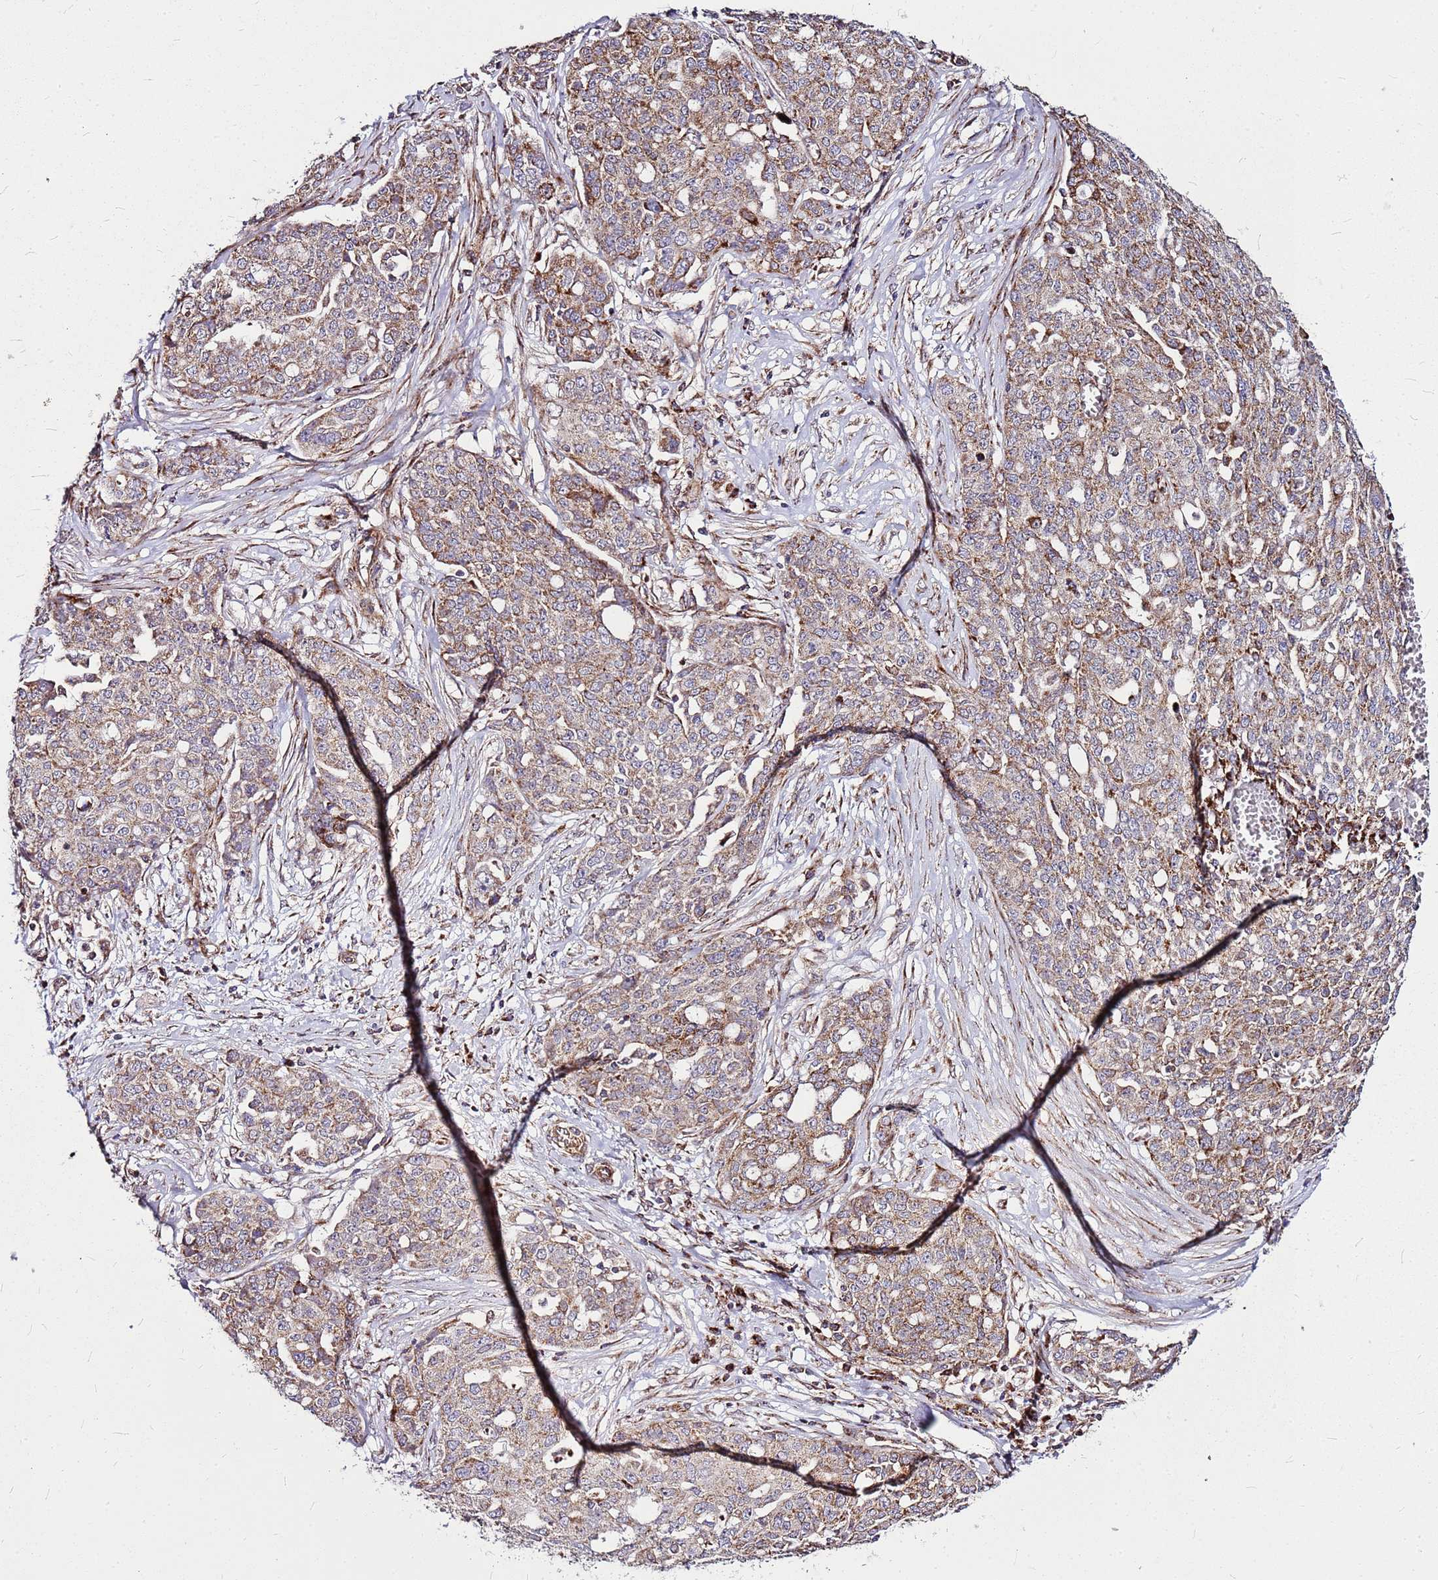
{"staining": {"intensity": "moderate", "quantity": "25%-75%", "location": "cytoplasmic/membranous"}, "tissue": "ovarian cancer", "cell_type": "Tumor cells", "image_type": "cancer", "snomed": [{"axis": "morphology", "description": "Cystadenocarcinoma, serous, NOS"}, {"axis": "topography", "description": "Soft tissue"}, {"axis": "topography", "description": "Ovary"}], "caption": "DAB (3,3'-diaminobenzidine) immunohistochemical staining of ovarian cancer reveals moderate cytoplasmic/membranous protein expression in approximately 25%-75% of tumor cells.", "gene": "OR51T1", "patient": {"sex": "female", "age": 57}}